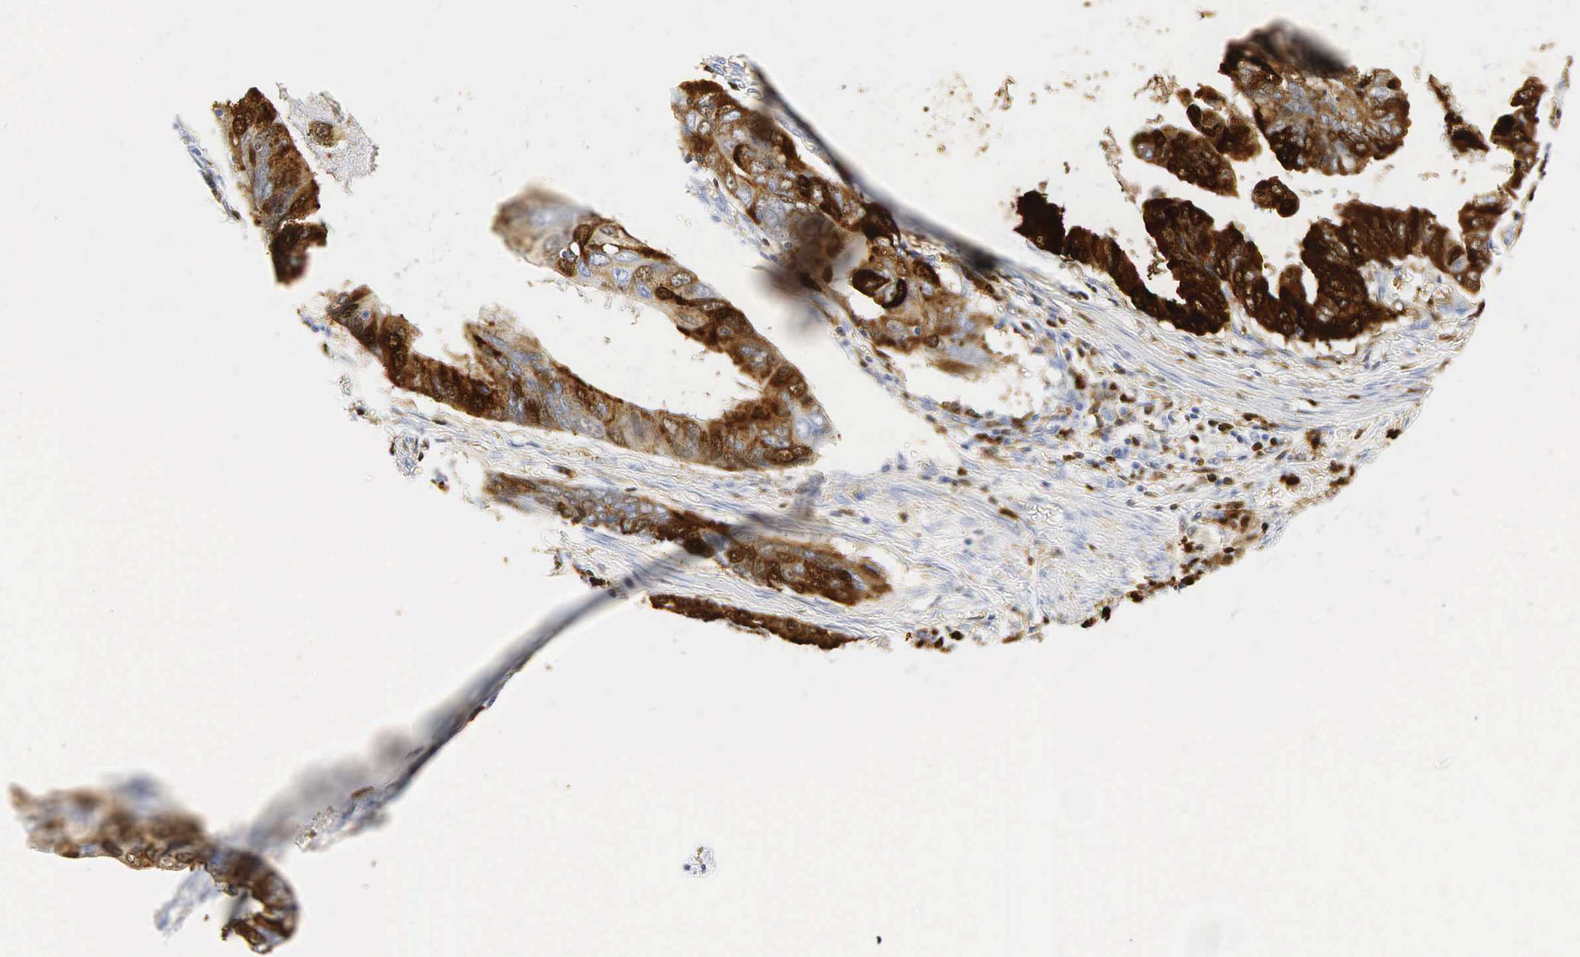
{"staining": {"intensity": "moderate", "quantity": ">75%", "location": "cytoplasmic/membranous"}, "tissue": "stomach cancer", "cell_type": "Tumor cells", "image_type": "cancer", "snomed": [{"axis": "morphology", "description": "Adenocarcinoma, NOS"}, {"axis": "topography", "description": "Stomach, upper"}], "caption": "This photomicrograph exhibits immunohistochemistry staining of human stomach adenocarcinoma, with medium moderate cytoplasmic/membranous positivity in about >75% of tumor cells.", "gene": "LYZ", "patient": {"sex": "male", "age": 80}}